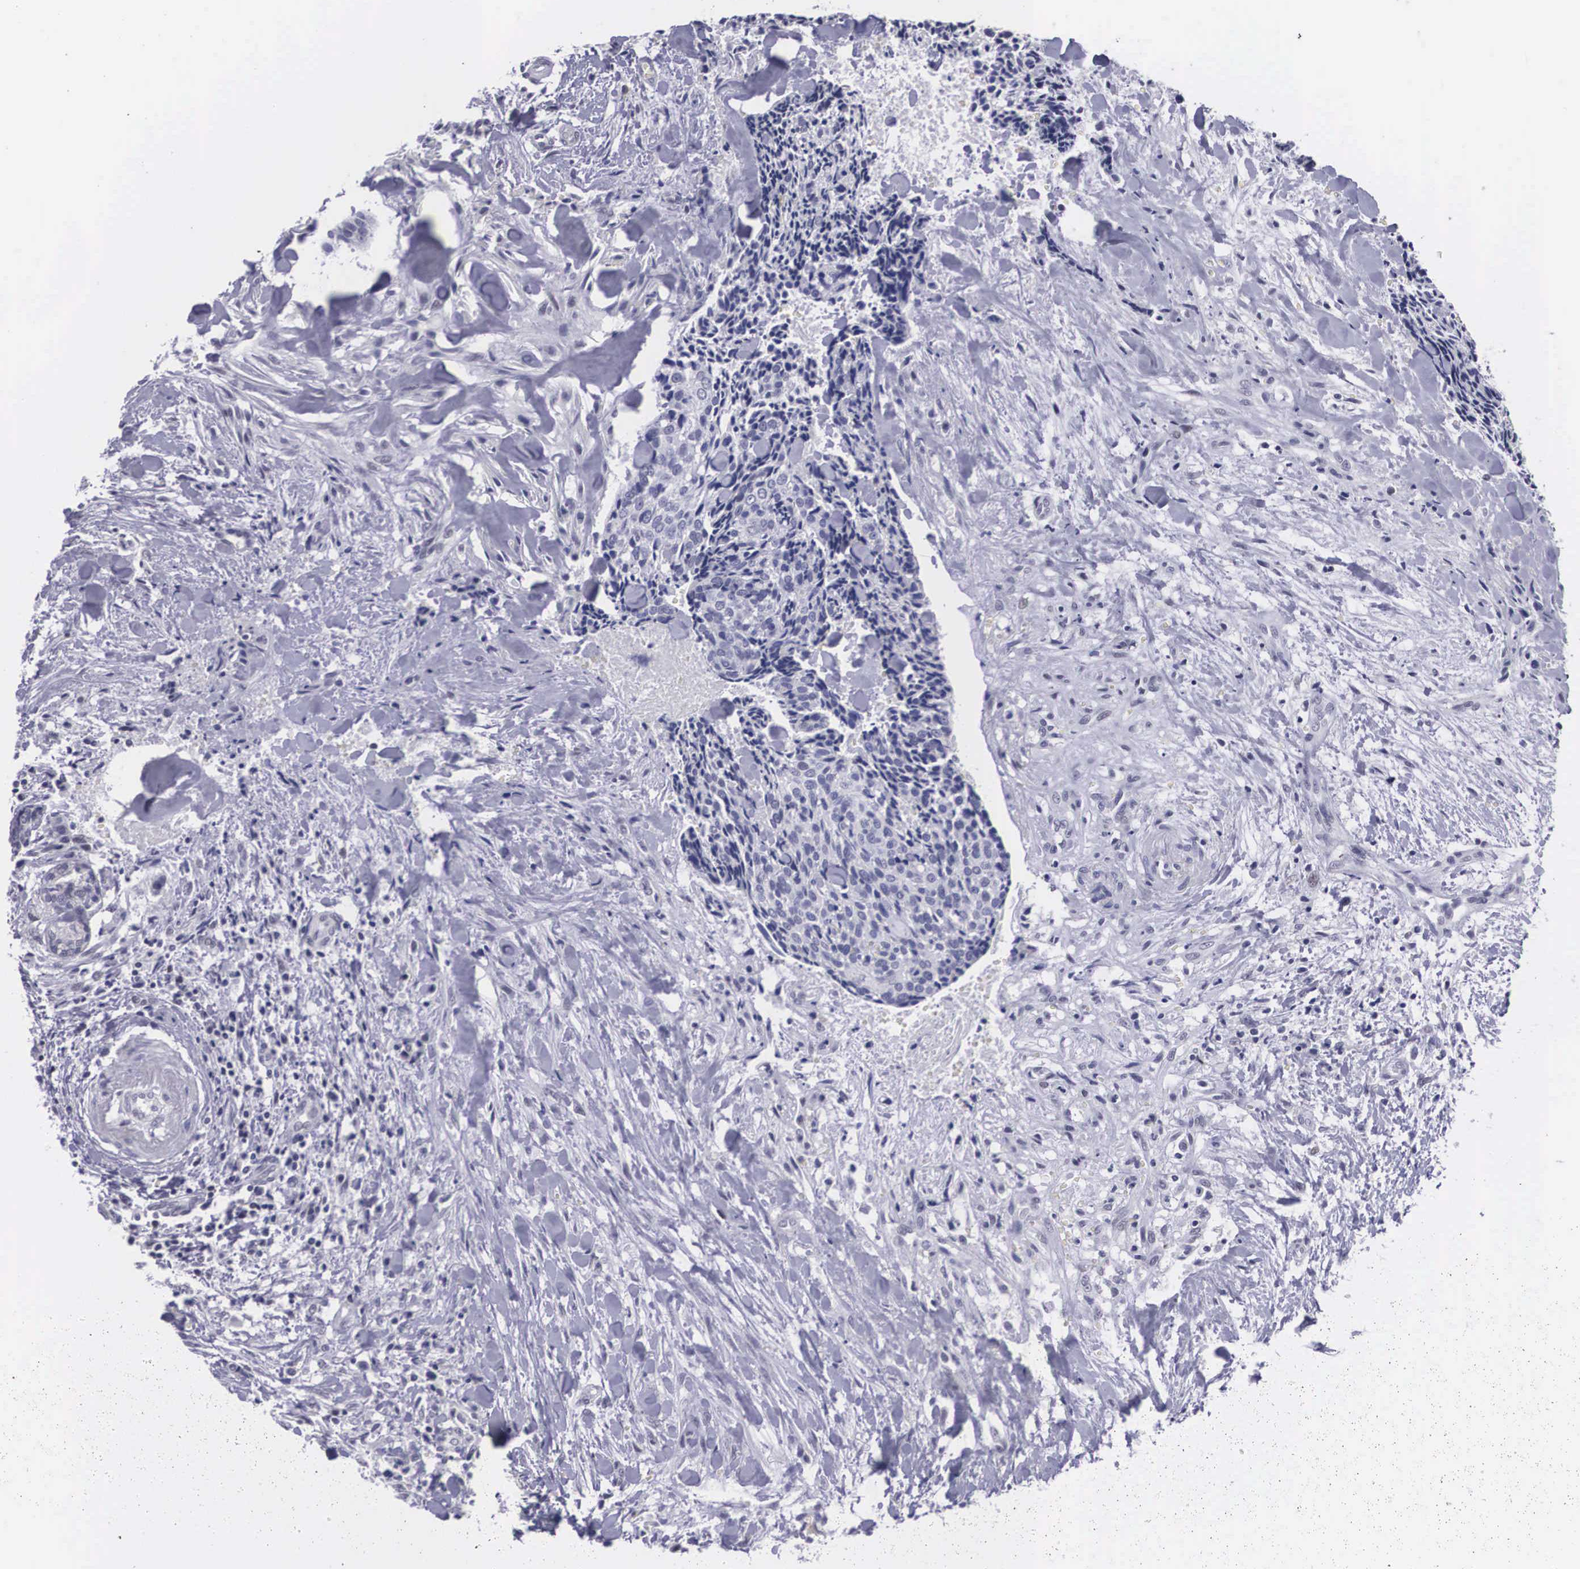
{"staining": {"intensity": "negative", "quantity": "none", "location": "none"}, "tissue": "head and neck cancer", "cell_type": "Tumor cells", "image_type": "cancer", "snomed": [{"axis": "morphology", "description": "Squamous cell carcinoma, NOS"}, {"axis": "topography", "description": "Salivary gland"}, {"axis": "topography", "description": "Head-Neck"}], "caption": "This image is of head and neck squamous cell carcinoma stained with immunohistochemistry to label a protein in brown with the nuclei are counter-stained blue. There is no expression in tumor cells.", "gene": "C22orf31", "patient": {"sex": "male", "age": 70}}